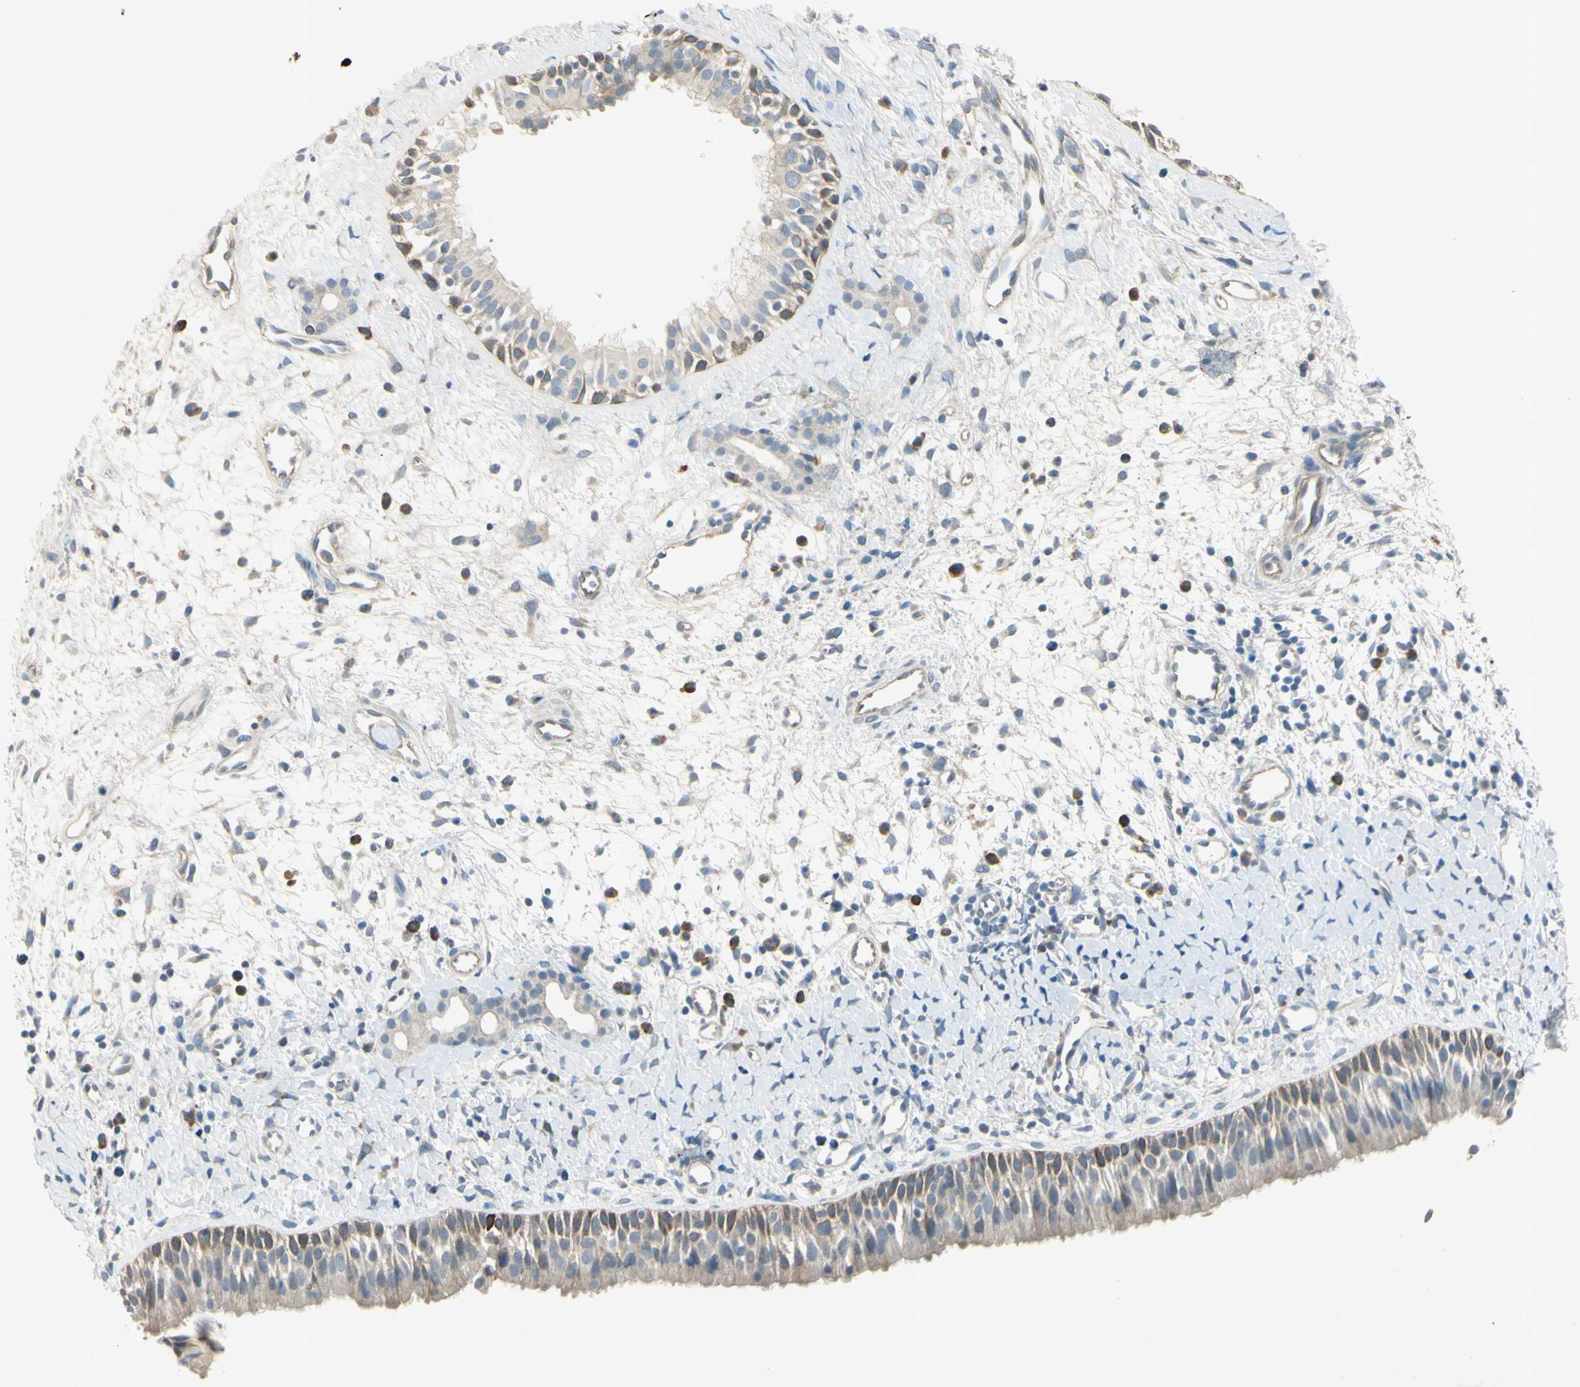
{"staining": {"intensity": "moderate", "quantity": "<25%", "location": "cytoplasmic/membranous"}, "tissue": "nasopharynx", "cell_type": "Respiratory epithelial cells", "image_type": "normal", "snomed": [{"axis": "morphology", "description": "Normal tissue, NOS"}, {"axis": "topography", "description": "Nasopharynx"}], "caption": "This photomicrograph reveals unremarkable nasopharynx stained with immunohistochemistry to label a protein in brown. The cytoplasmic/membranous of respiratory epithelial cells show moderate positivity for the protein. Nuclei are counter-stained blue.", "gene": "AATK", "patient": {"sex": "male", "age": 22}}